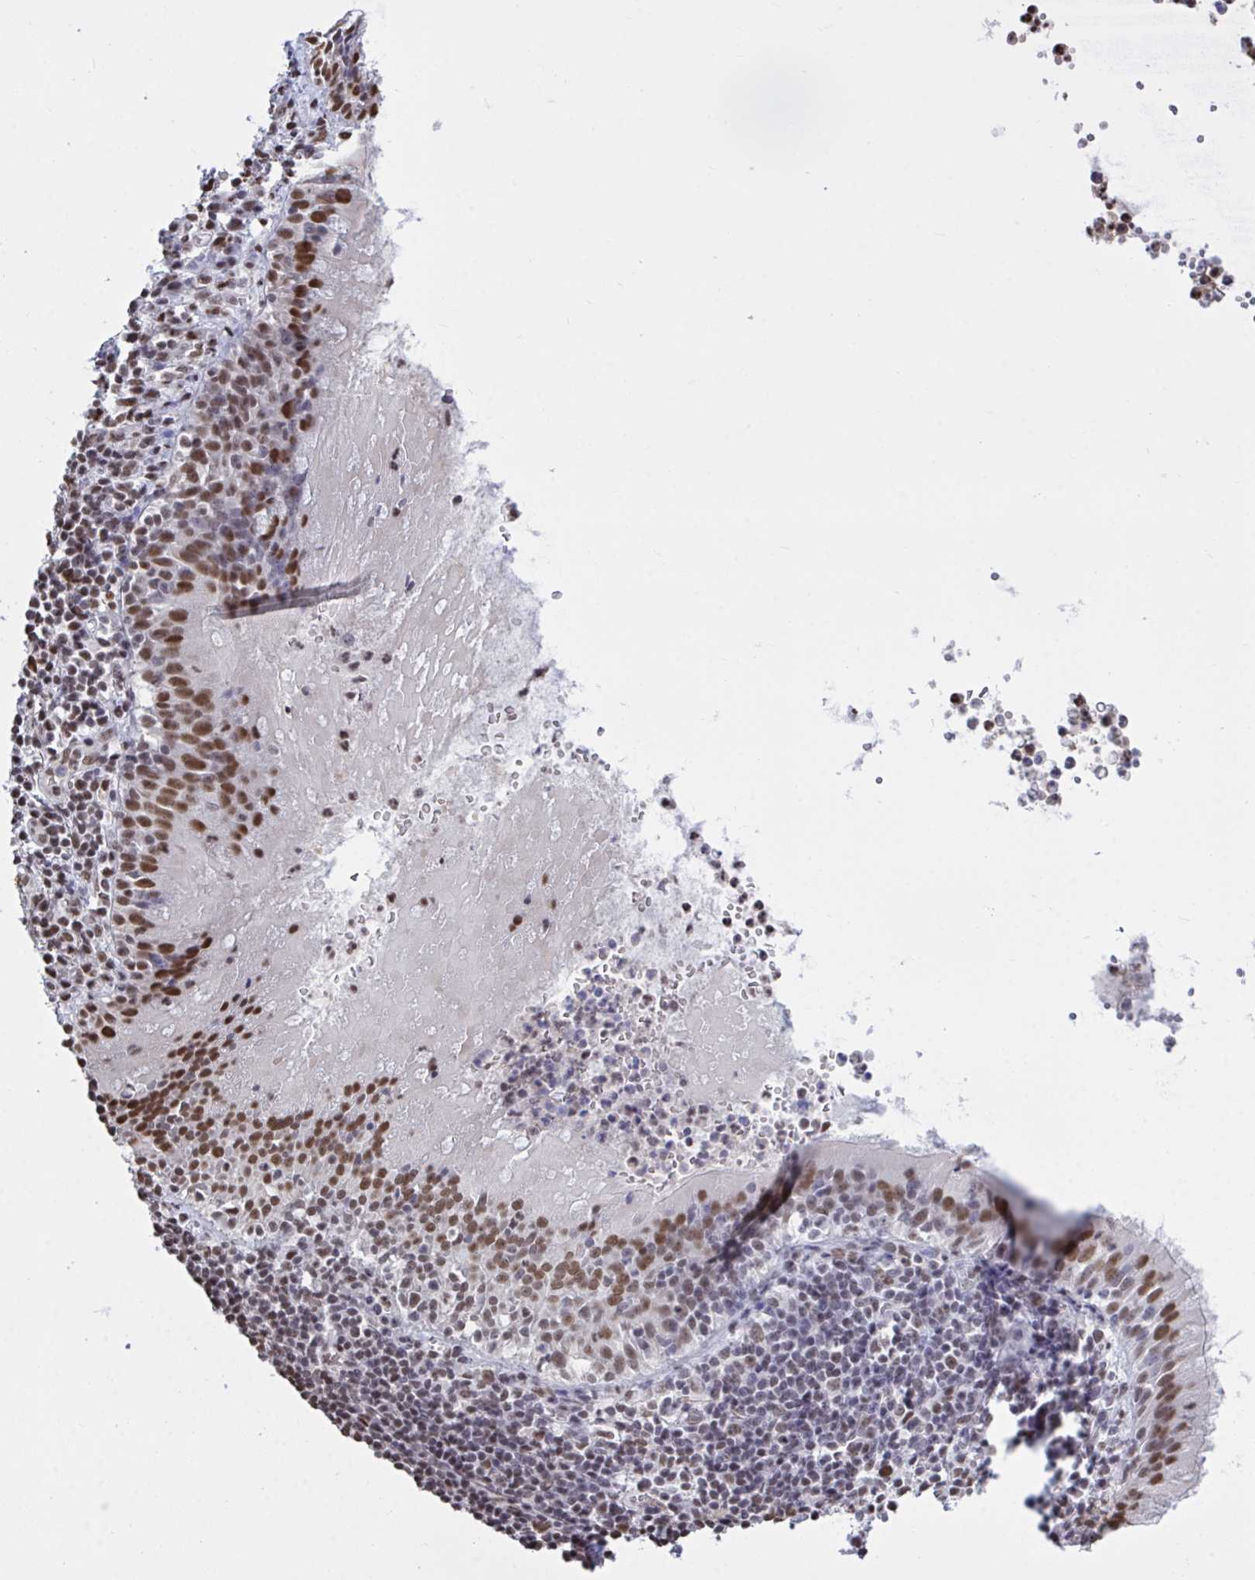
{"staining": {"intensity": "strong", "quantity": ">75%", "location": "nuclear"}, "tissue": "bronchus", "cell_type": "Respiratory epithelial cells", "image_type": "normal", "snomed": [{"axis": "morphology", "description": "Normal tissue, NOS"}, {"axis": "topography", "description": "Cartilage tissue"}, {"axis": "topography", "description": "Bronchus"}], "caption": "Immunohistochemical staining of benign bronchus exhibits high levels of strong nuclear positivity in approximately >75% of respiratory epithelial cells.", "gene": "HNRNPDL", "patient": {"sex": "male", "age": 56}}